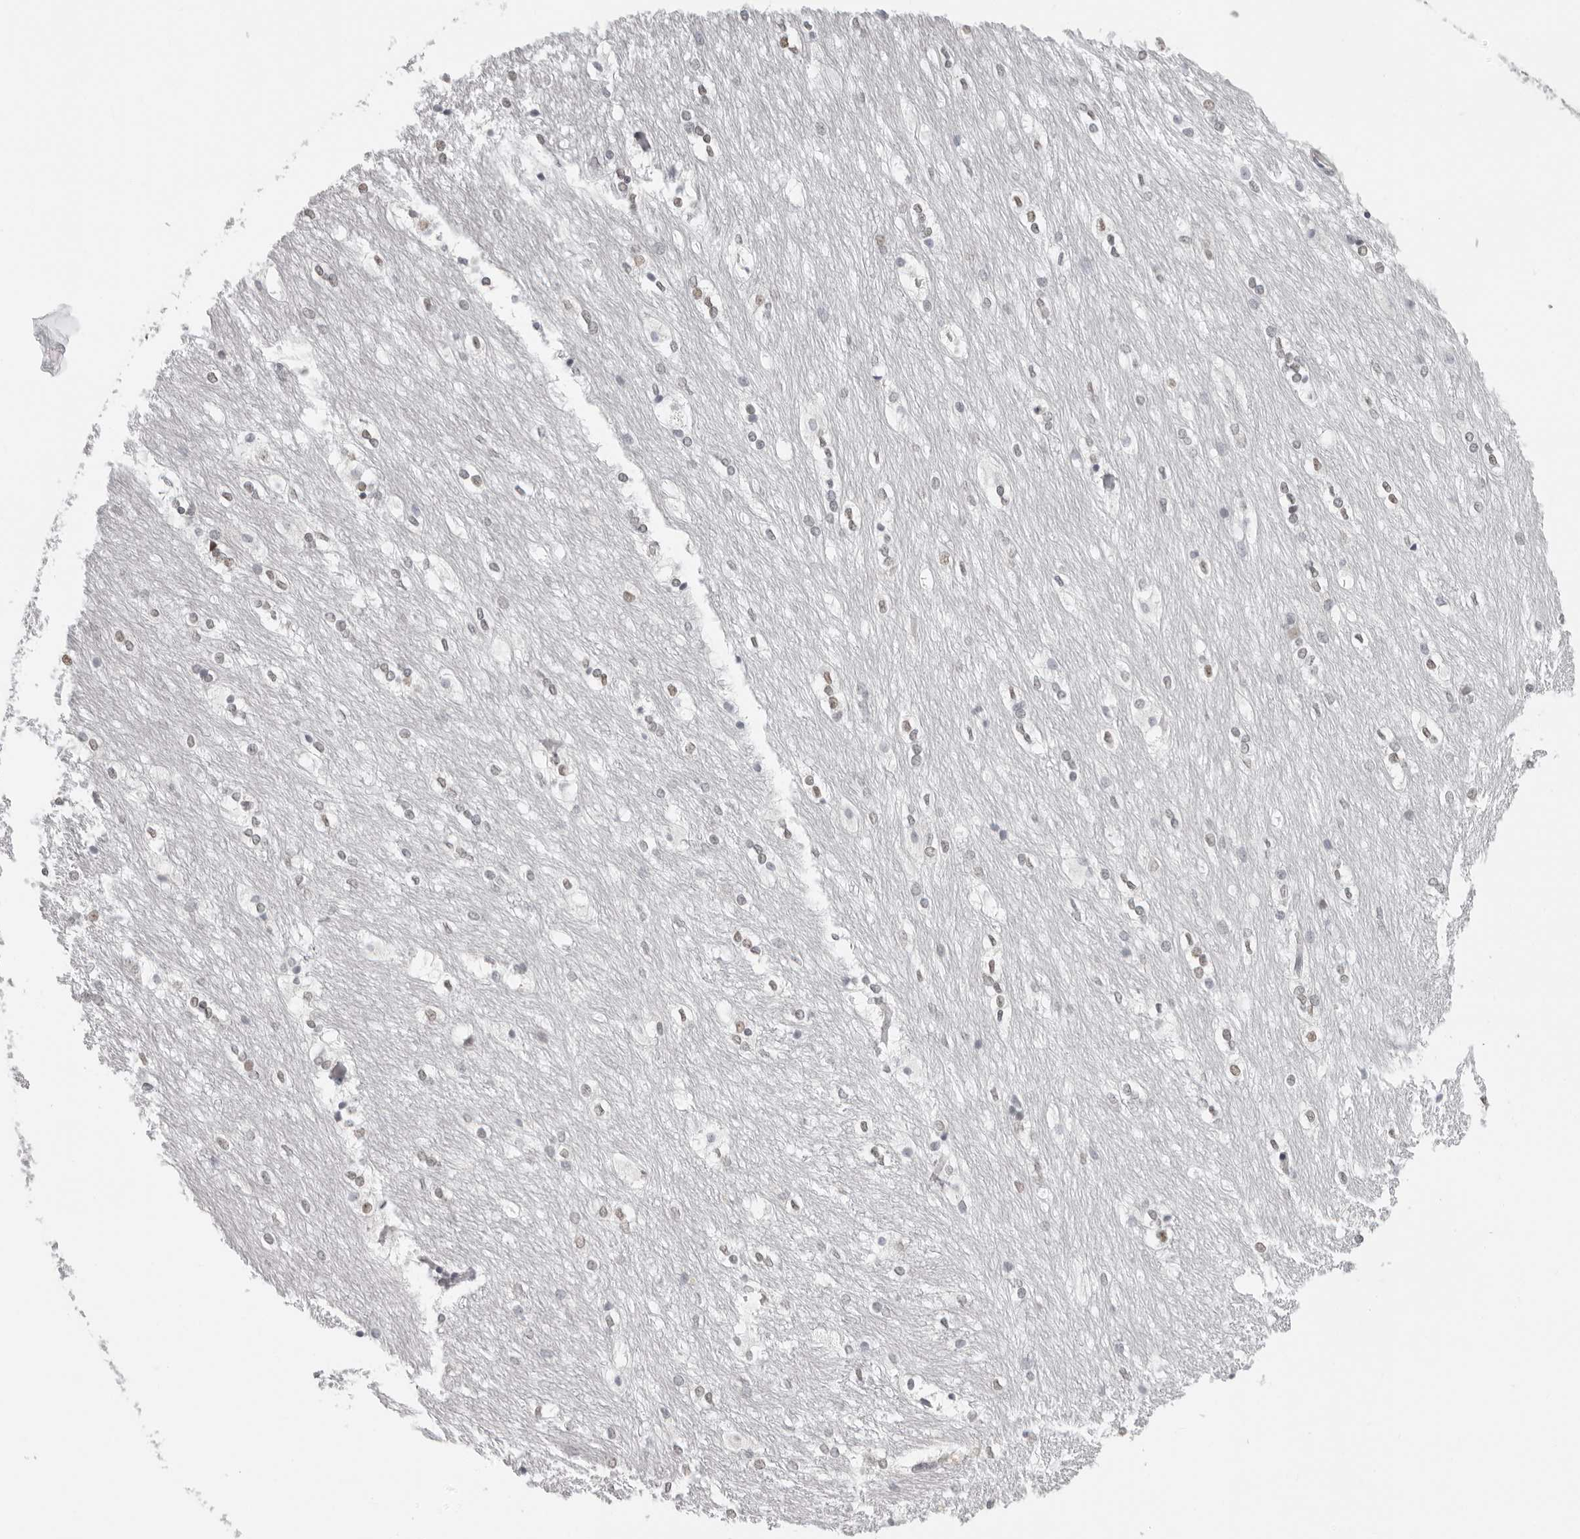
{"staining": {"intensity": "weak", "quantity": "<25%", "location": "nuclear"}, "tissue": "caudate", "cell_type": "Glial cells", "image_type": "normal", "snomed": [{"axis": "morphology", "description": "Normal tissue, NOS"}, {"axis": "topography", "description": "Lateral ventricle wall"}], "caption": "This is an IHC image of normal caudate. There is no expression in glial cells.", "gene": "MSH6", "patient": {"sex": "female", "age": 19}}